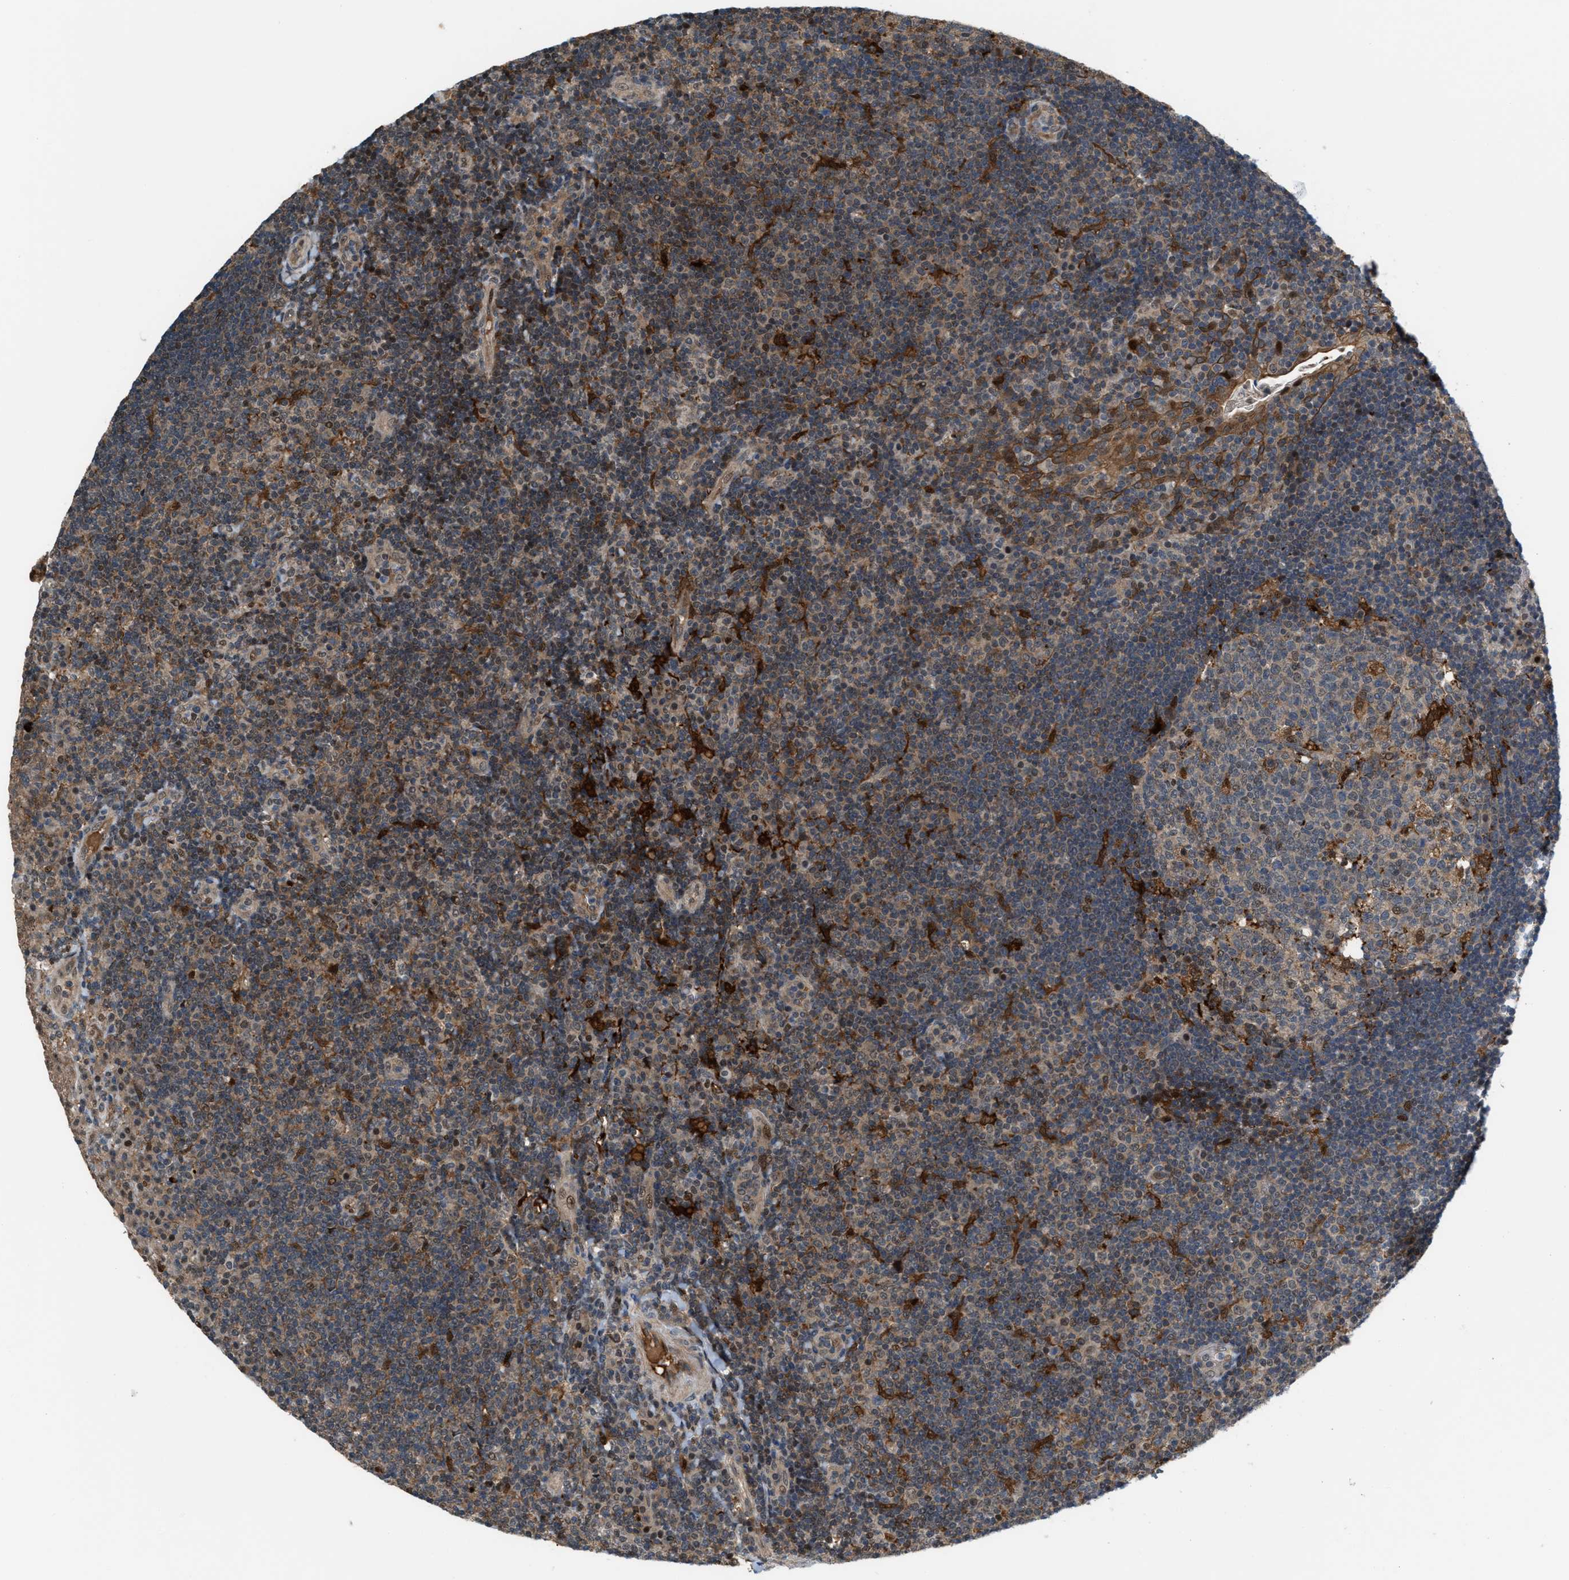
{"staining": {"intensity": "weak", "quantity": ">75%", "location": "cytoplasmic/membranous,nuclear"}, "tissue": "tonsil", "cell_type": "Germinal center cells", "image_type": "normal", "snomed": [{"axis": "morphology", "description": "Normal tissue, NOS"}, {"axis": "topography", "description": "Tonsil"}], "caption": "IHC photomicrograph of unremarkable tonsil stained for a protein (brown), which reveals low levels of weak cytoplasmic/membranous,nuclear staining in about >75% of germinal center cells.", "gene": "RFFL", "patient": {"sex": "female", "age": 40}}